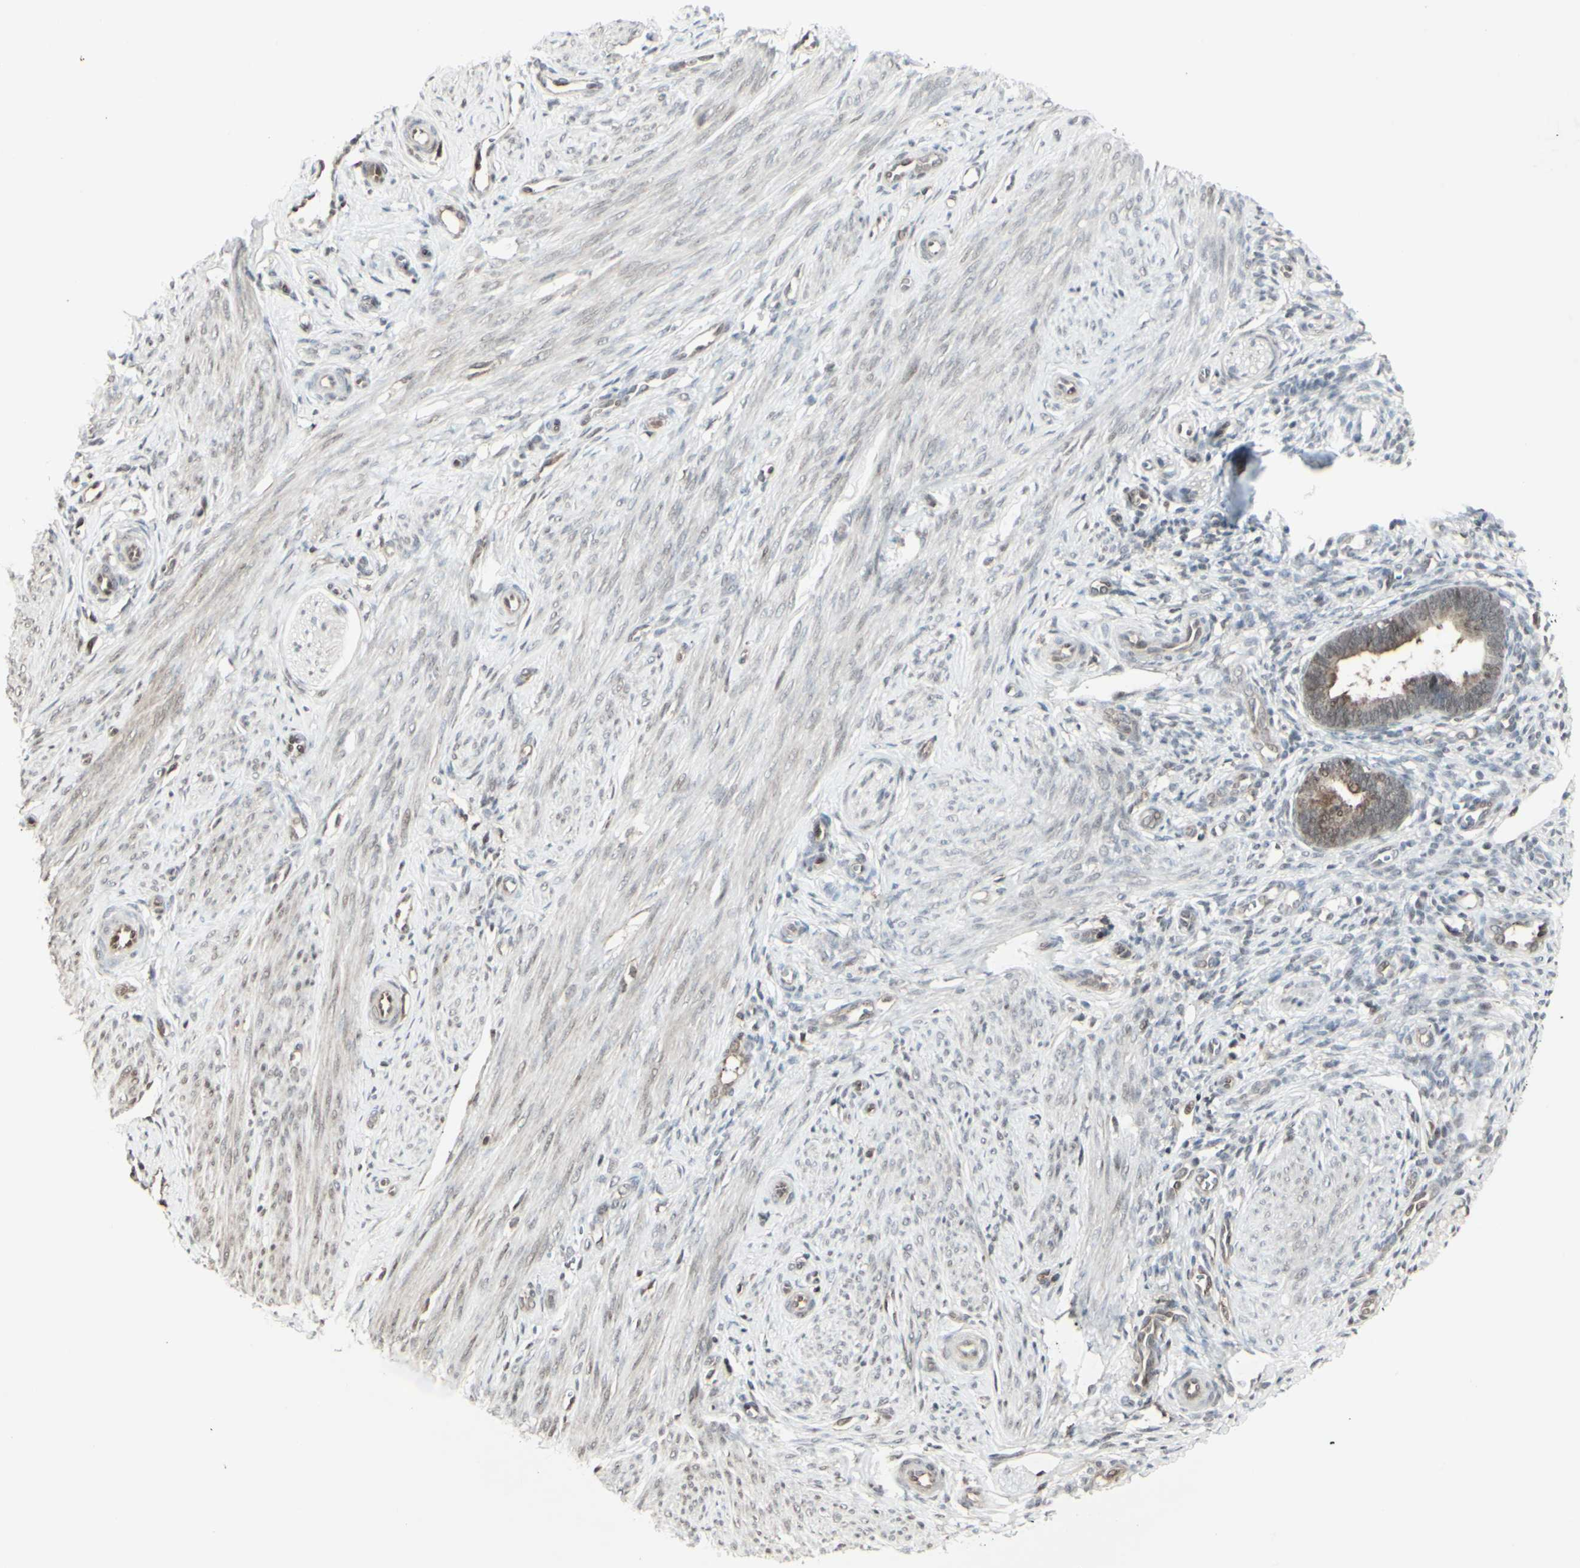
{"staining": {"intensity": "weak", "quantity": "<25%", "location": "nuclear"}, "tissue": "endometrium", "cell_type": "Cells in endometrial stroma", "image_type": "normal", "snomed": [{"axis": "morphology", "description": "Normal tissue, NOS"}, {"axis": "topography", "description": "Endometrium"}], "caption": "This is a image of immunohistochemistry (IHC) staining of unremarkable endometrium, which shows no positivity in cells in endometrial stroma.", "gene": "CD33", "patient": {"sex": "female", "age": 27}}